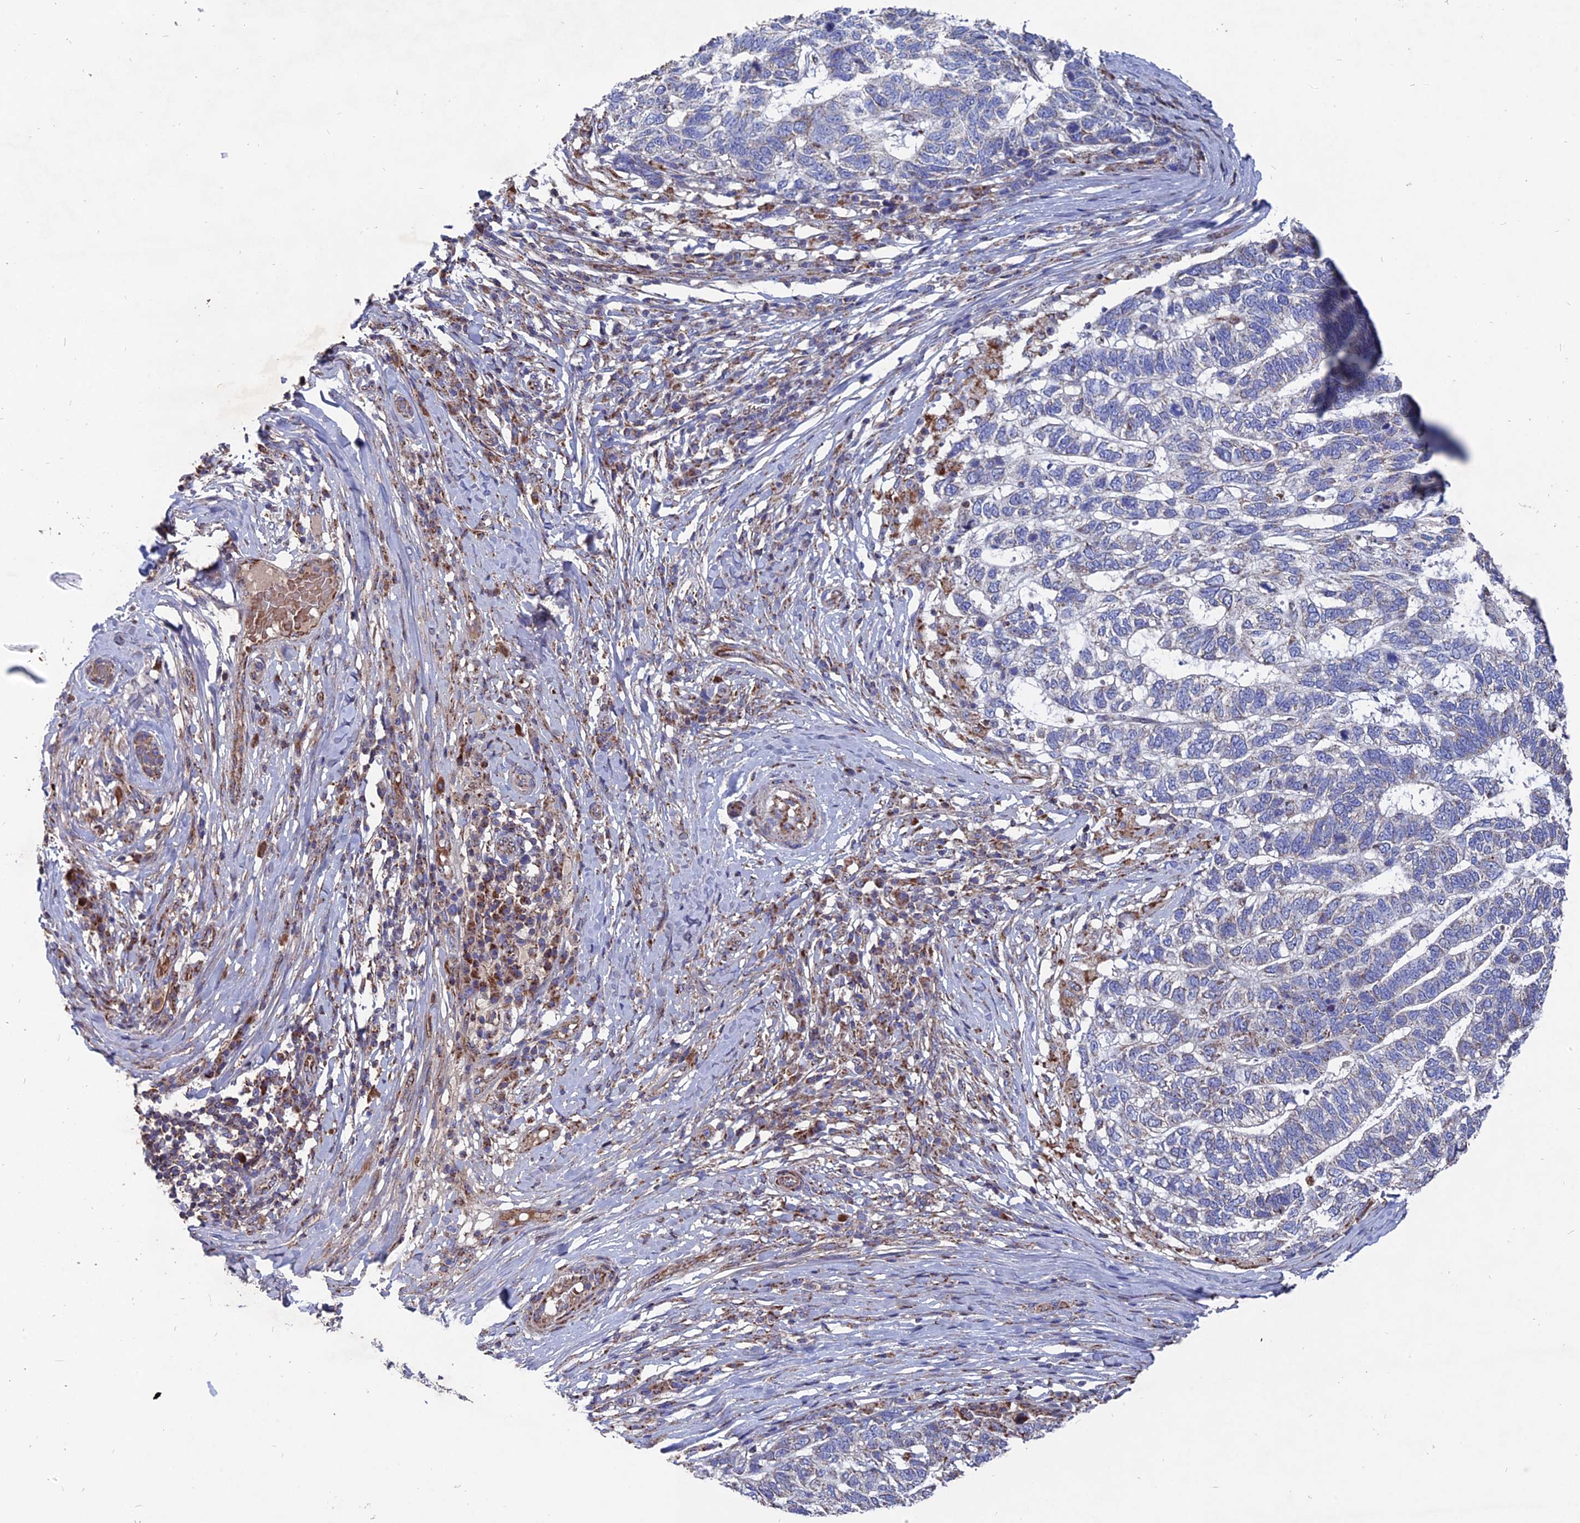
{"staining": {"intensity": "negative", "quantity": "none", "location": "none"}, "tissue": "skin cancer", "cell_type": "Tumor cells", "image_type": "cancer", "snomed": [{"axis": "morphology", "description": "Basal cell carcinoma"}, {"axis": "topography", "description": "Skin"}], "caption": "A high-resolution histopathology image shows immunohistochemistry staining of skin cancer (basal cell carcinoma), which displays no significant positivity in tumor cells.", "gene": "TGFA", "patient": {"sex": "female", "age": 65}}